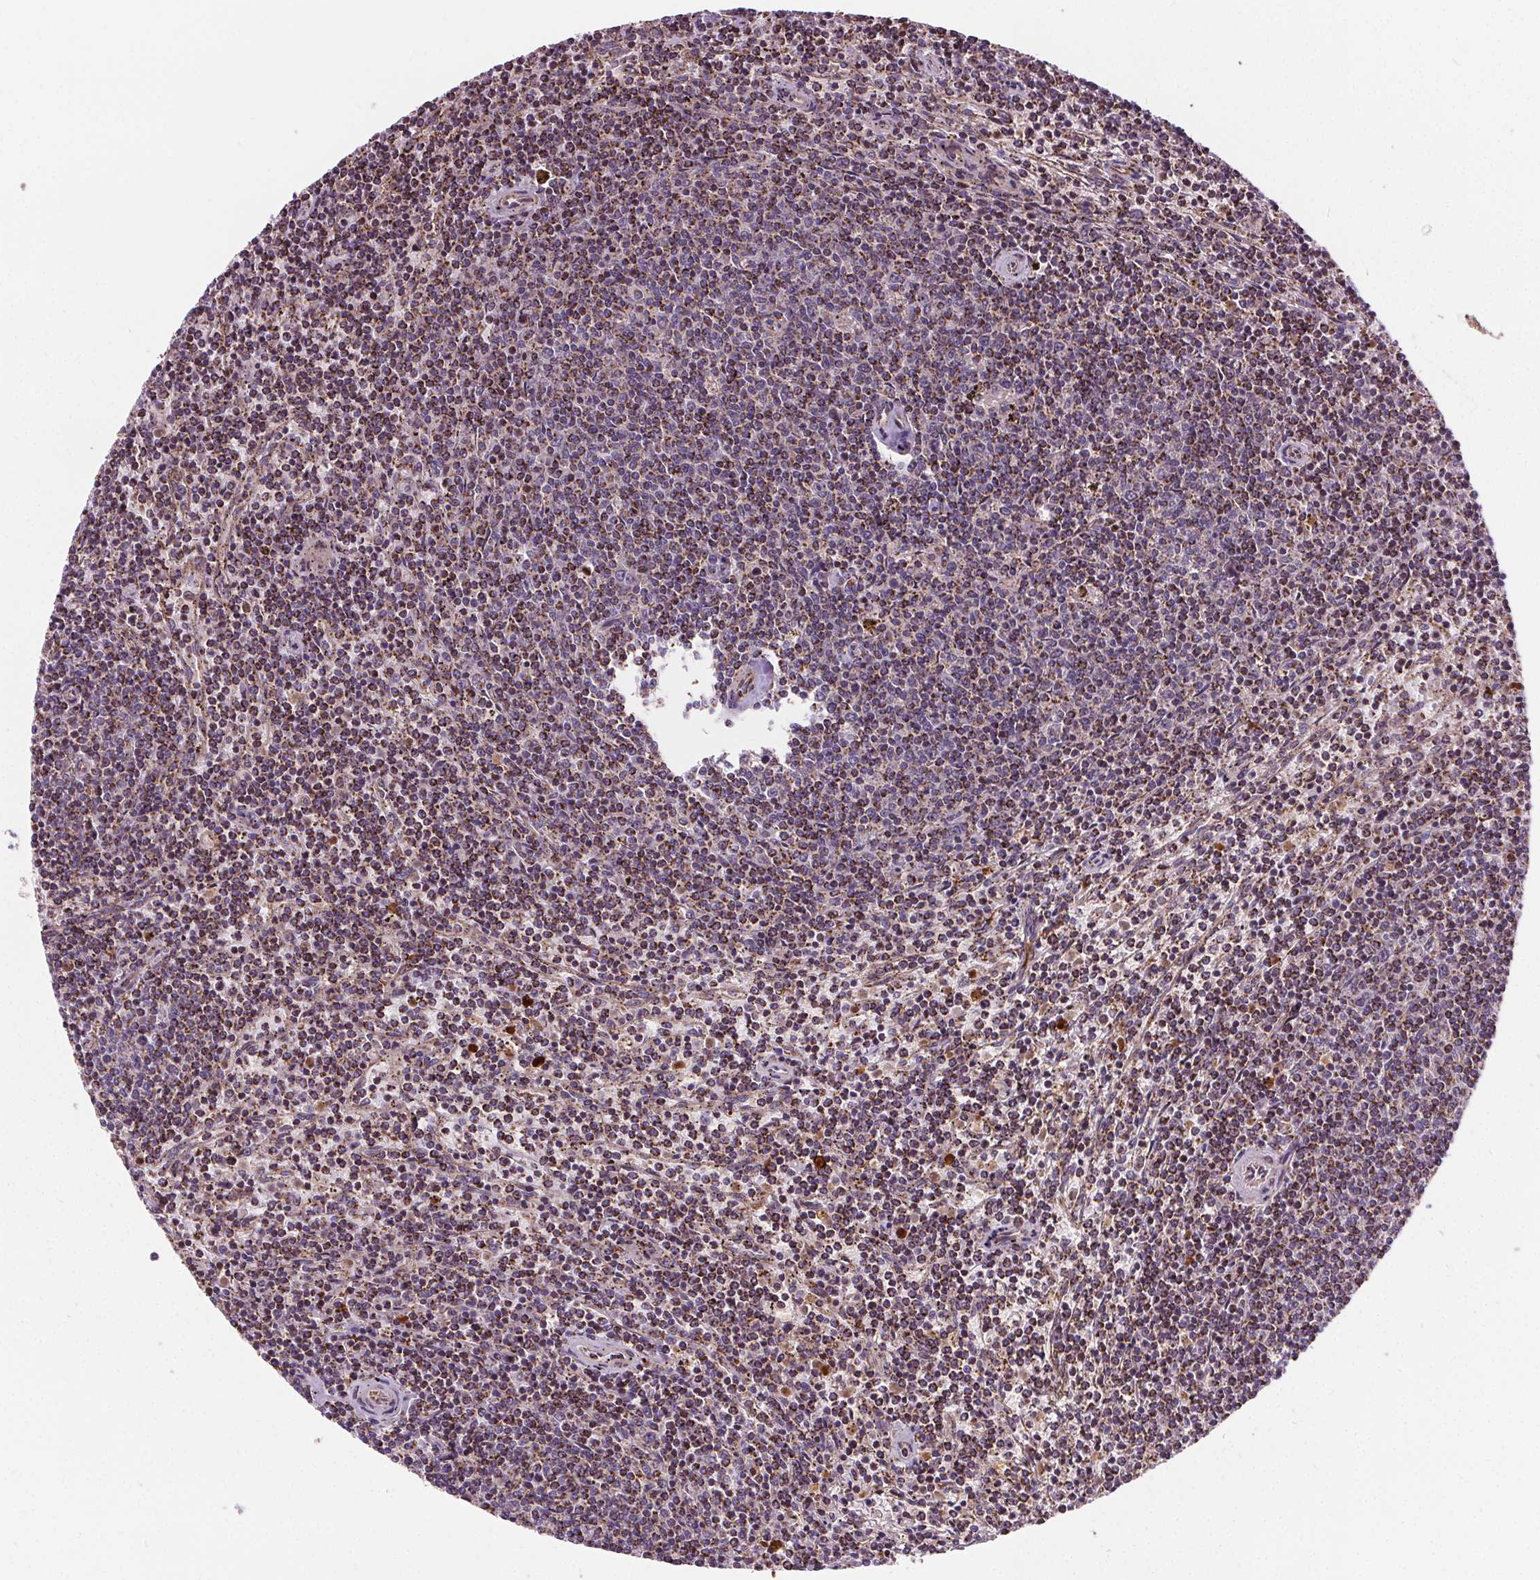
{"staining": {"intensity": "strong", "quantity": ">75%", "location": "cytoplasmic/membranous"}, "tissue": "lymphoma", "cell_type": "Tumor cells", "image_type": "cancer", "snomed": [{"axis": "morphology", "description": "Malignant lymphoma, non-Hodgkin's type, Low grade"}, {"axis": "topography", "description": "Spleen"}], "caption": "Immunohistochemical staining of human low-grade malignant lymphoma, non-Hodgkin's type shows high levels of strong cytoplasmic/membranous positivity in about >75% of tumor cells. (Brightfield microscopy of DAB IHC at high magnification).", "gene": "GOLT1B", "patient": {"sex": "female", "age": 50}}